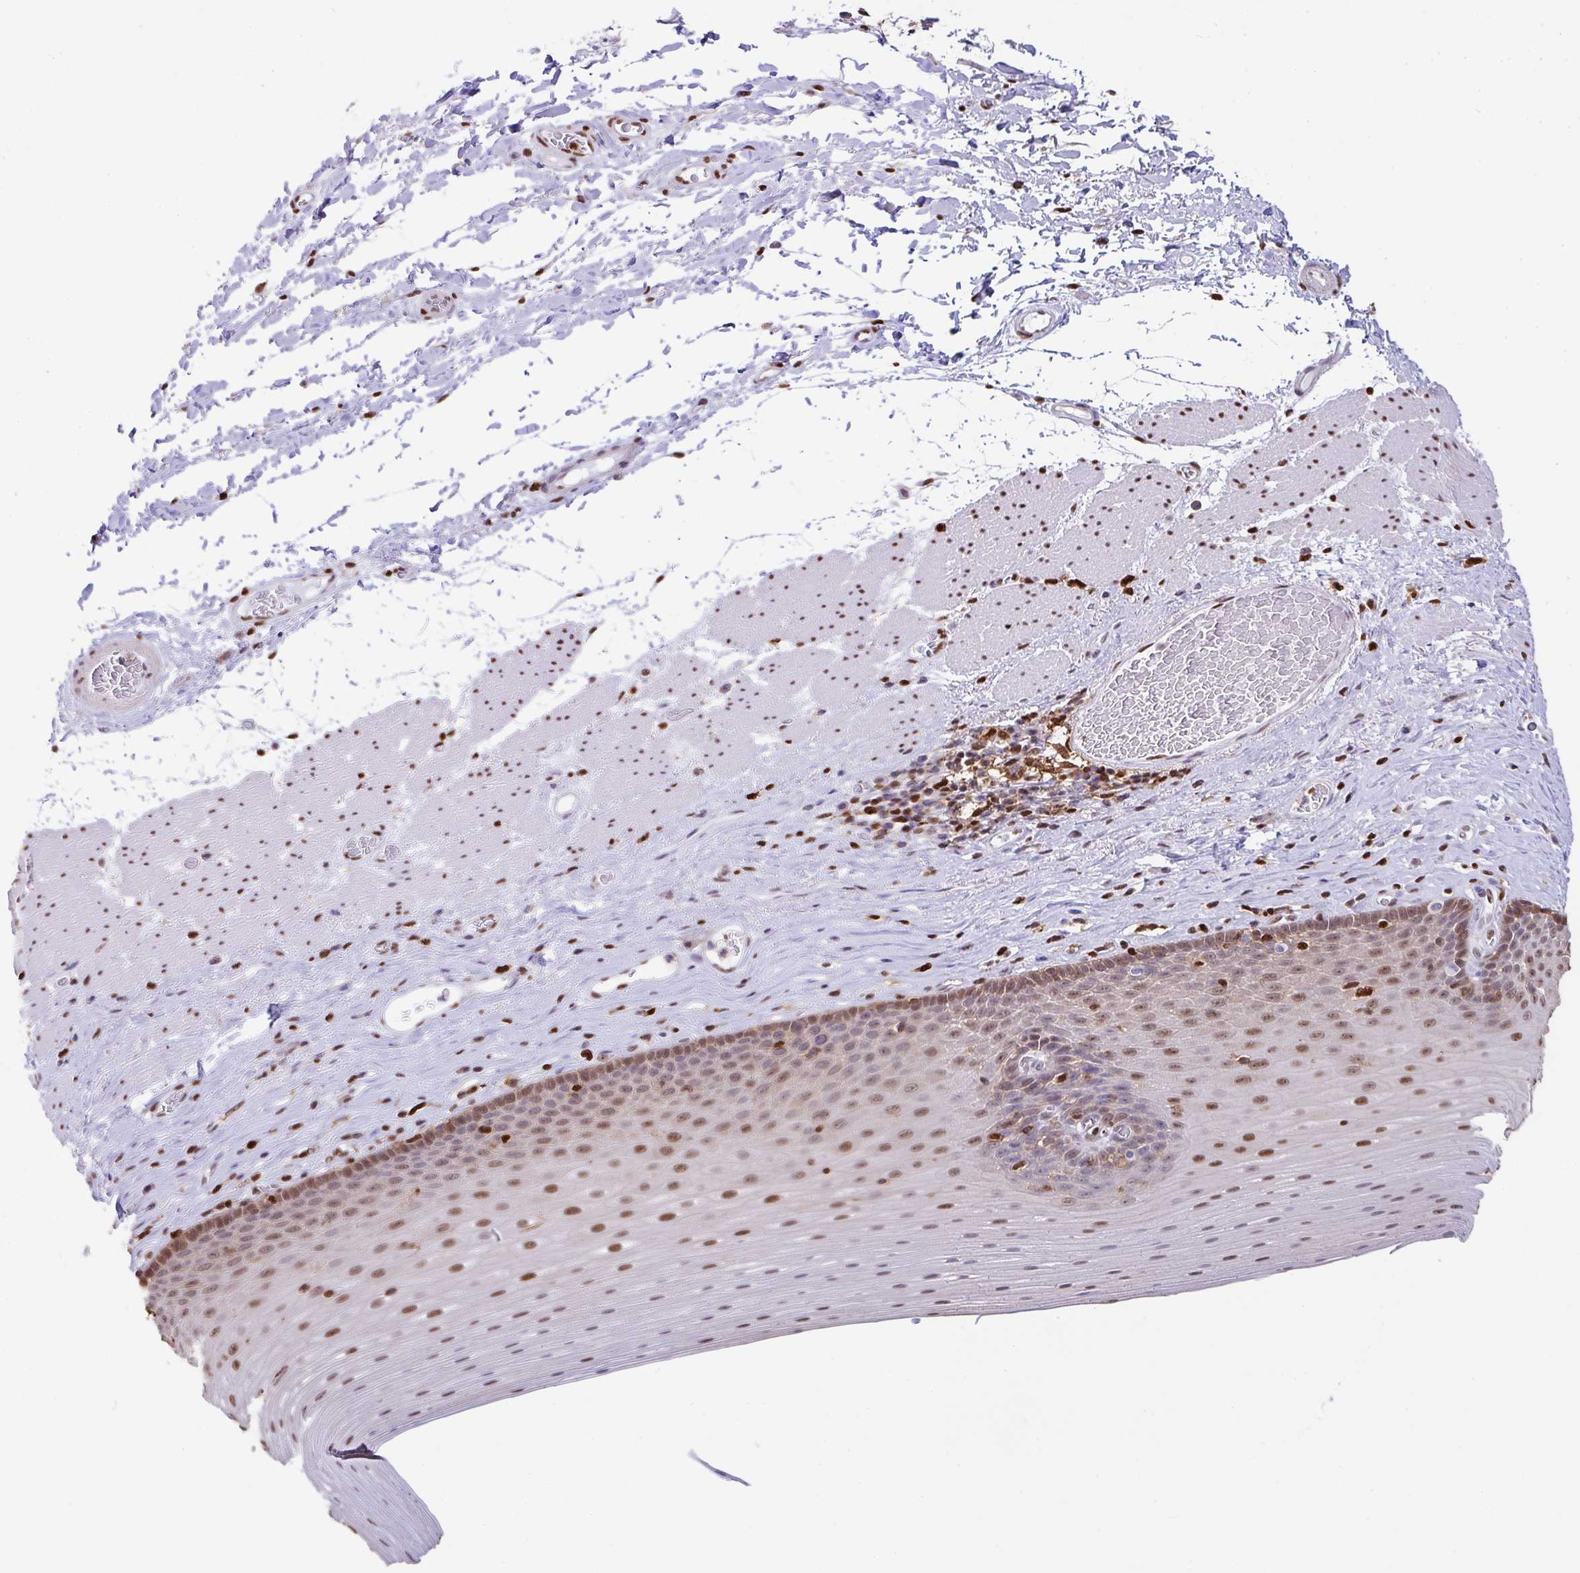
{"staining": {"intensity": "moderate", "quantity": "25%-75%", "location": "nuclear"}, "tissue": "esophagus", "cell_type": "Squamous epithelial cells", "image_type": "normal", "snomed": [{"axis": "morphology", "description": "Normal tissue, NOS"}, {"axis": "topography", "description": "Esophagus"}], "caption": "This photomicrograph reveals immunohistochemistry staining of unremarkable esophagus, with medium moderate nuclear positivity in about 25%-75% of squamous epithelial cells.", "gene": "BTBD10", "patient": {"sex": "male", "age": 62}}